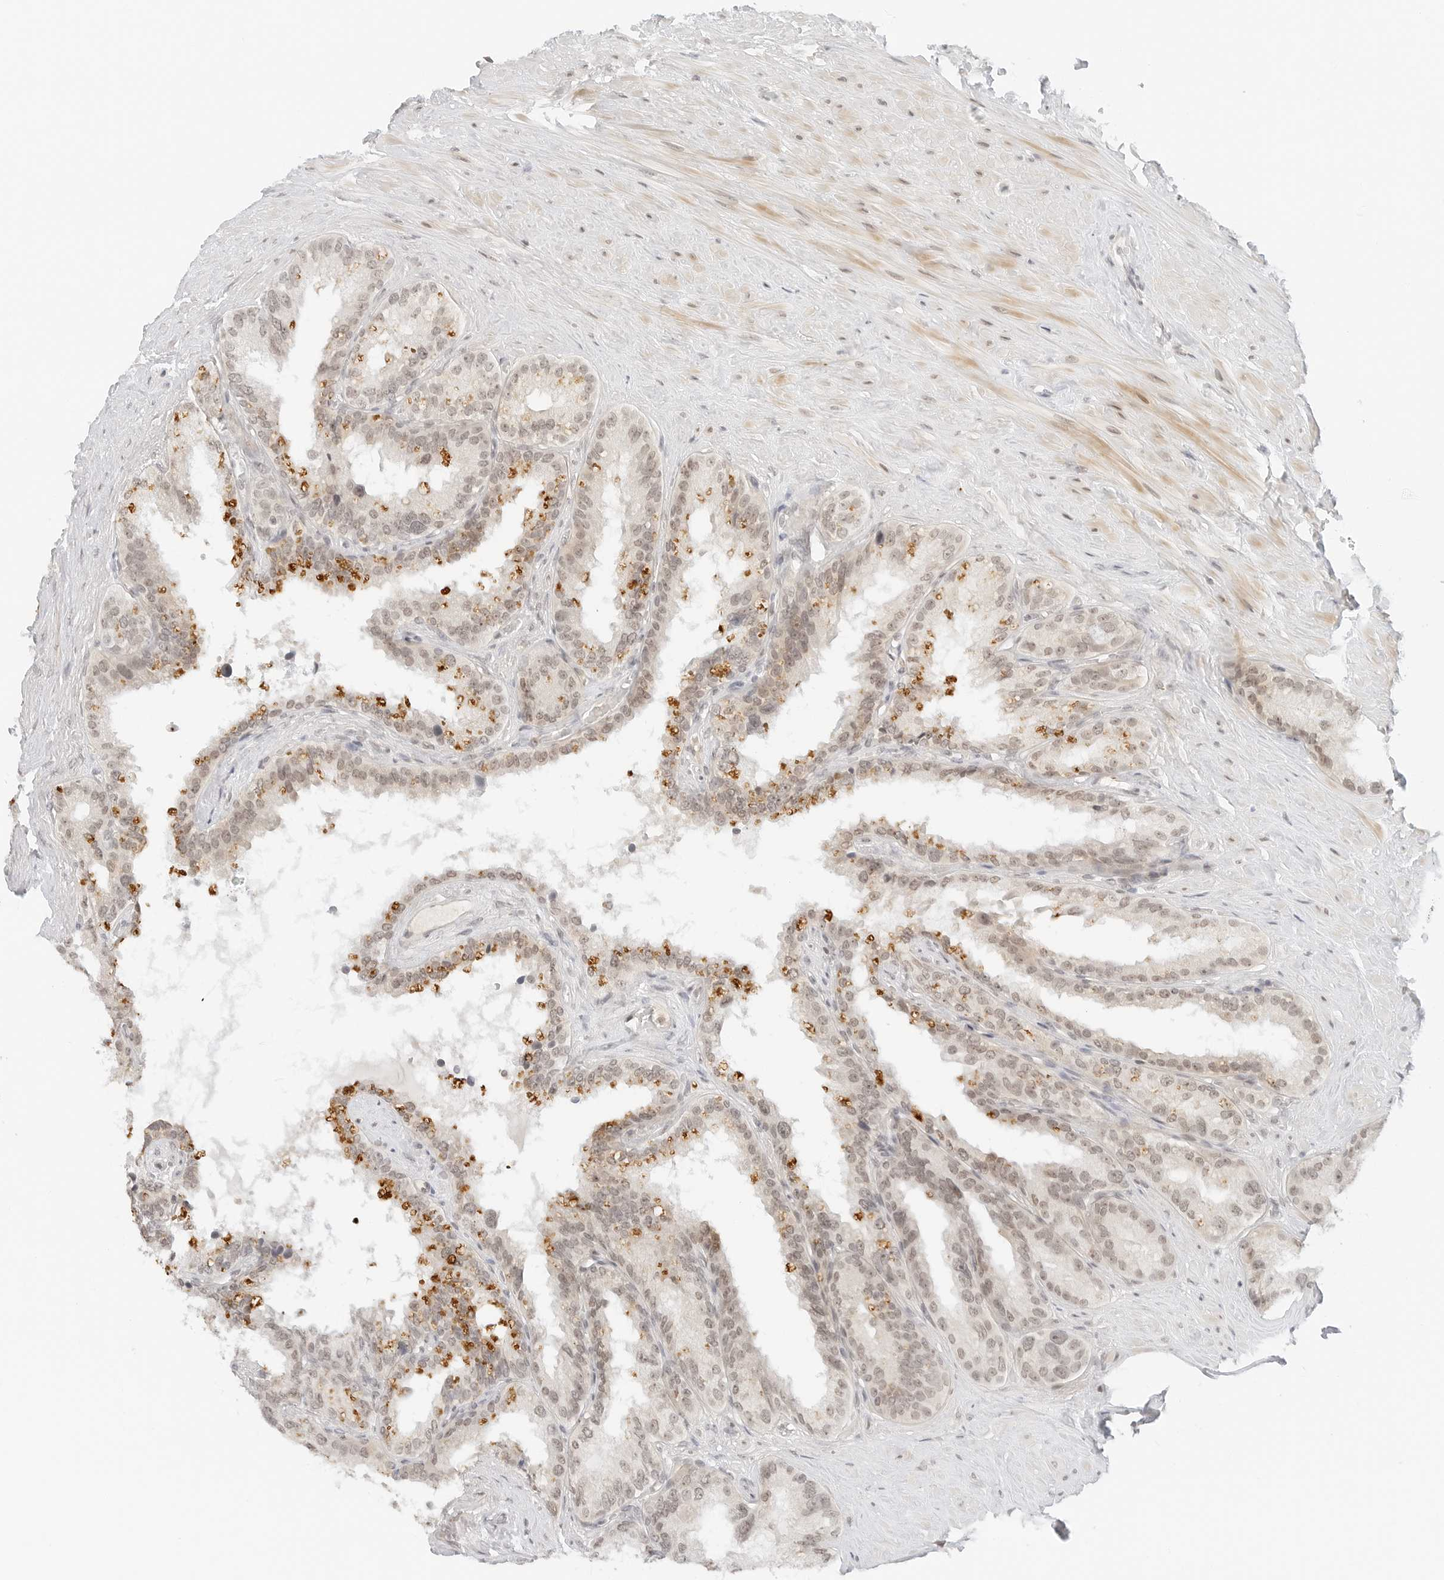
{"staining": {"intensity": "weak", "quantity": "25%-75%", "location": "cytoplasmic/membranous,nuclear"}, "tissue": "seminal vesicle", "cell_type": "Glandular cells", "image_type": "normal", "snomed": [{"axis": "morphology", "description": "Normal tissue, NOS"}, {"axis": "topography", "description": "Seminal veicle"}], "caption": "Immunohistochemistry (DAB (3,3'-diaminobenzidine)) staining of normal human seminal vesicle demonstrates weak cytoplasmic/membranous,nuclear protein expression in approximately 25%-75% of glandular cells.", "gene": "NEO1", "patient": {"sex": "male", "age": 80}}